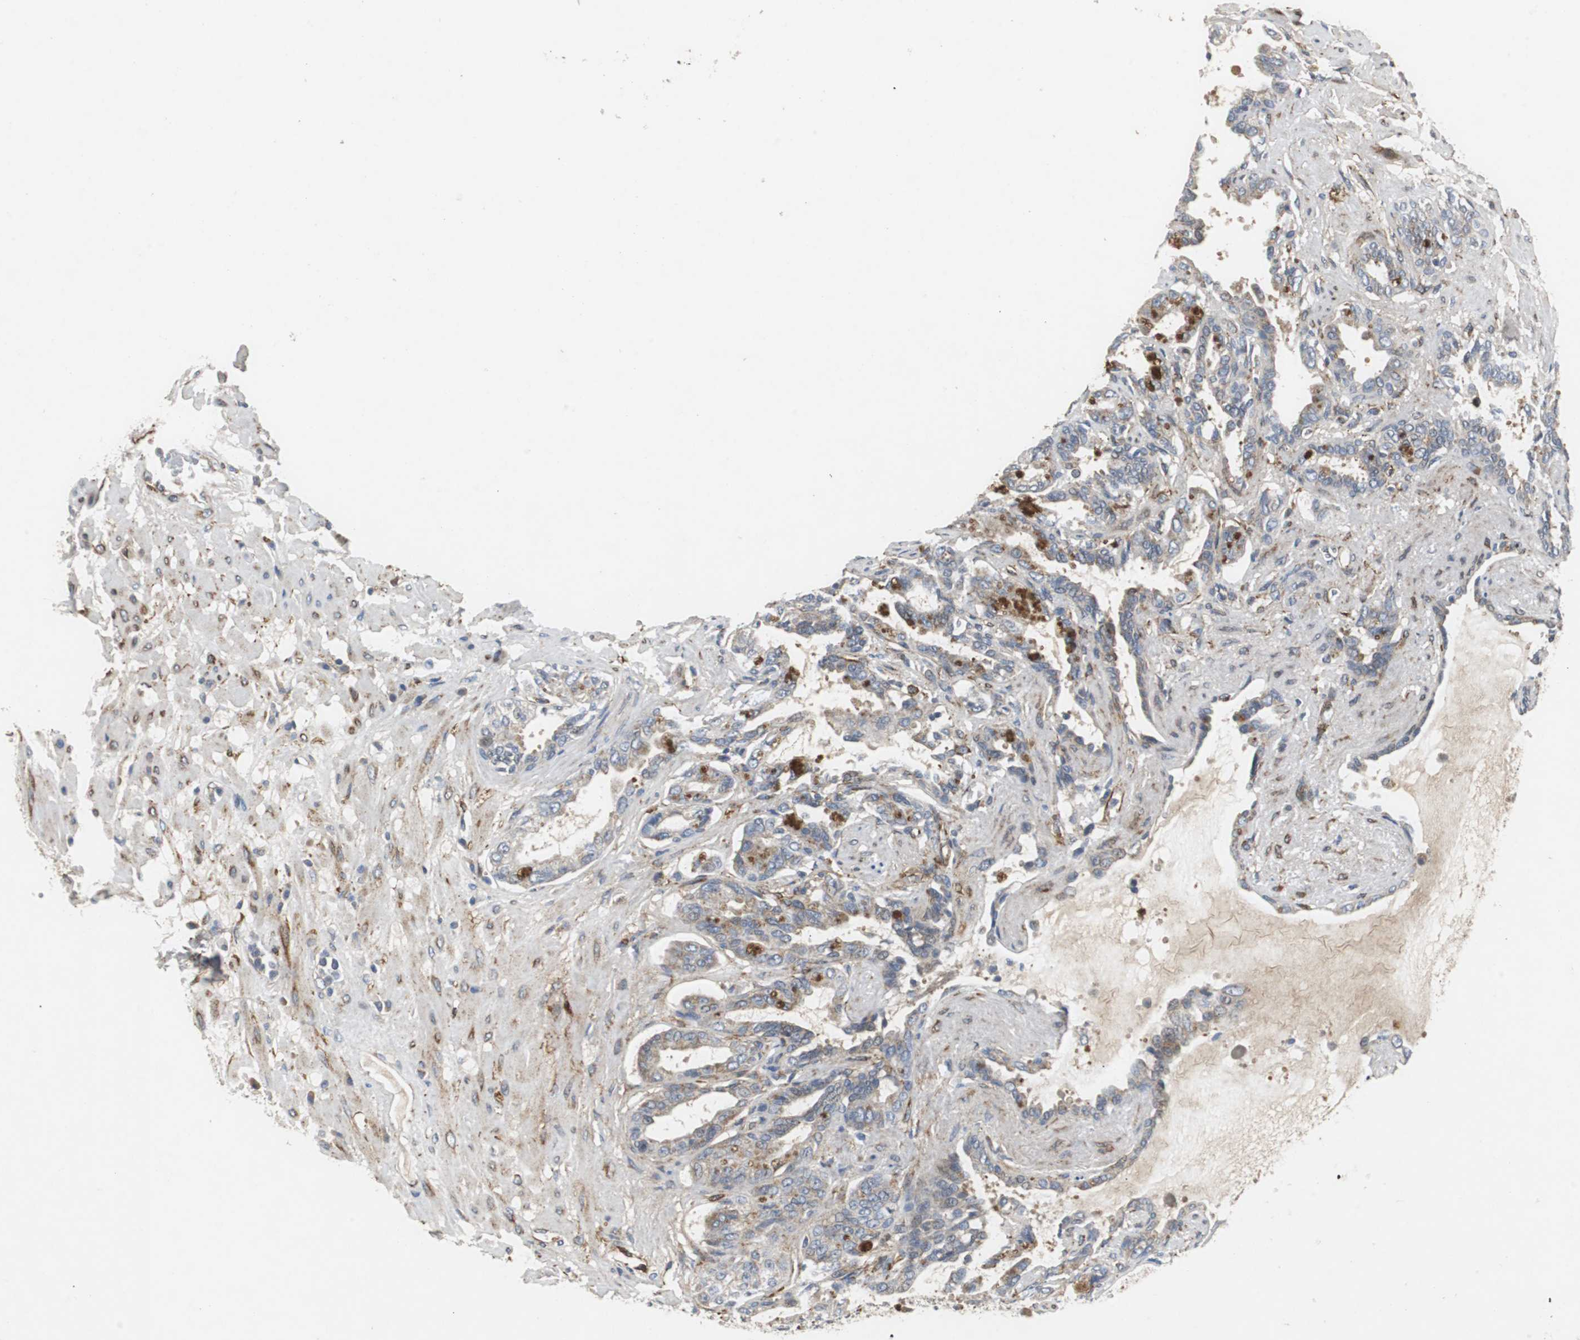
{"staining": {"intensity": "moderate", "quantity": ">75%", "location": "cytoplasmic/membranous"}, "tissue": "seminal vesicle", "cell_type": "Glandular cells", "image_type": "normal", "snomed": [{"axis": "morphology", "description": "Normal tissue, NOS"}, {"axis": "topography", "description": "Seminal veicle"}], "caption": "A brown stain labels moderate cytoplasmic/membranous positivity of a protein in glandular cells of benign human seminal vesicle.", "gene": "ISCU", "patient": {"sex": "male", "age": 61}}